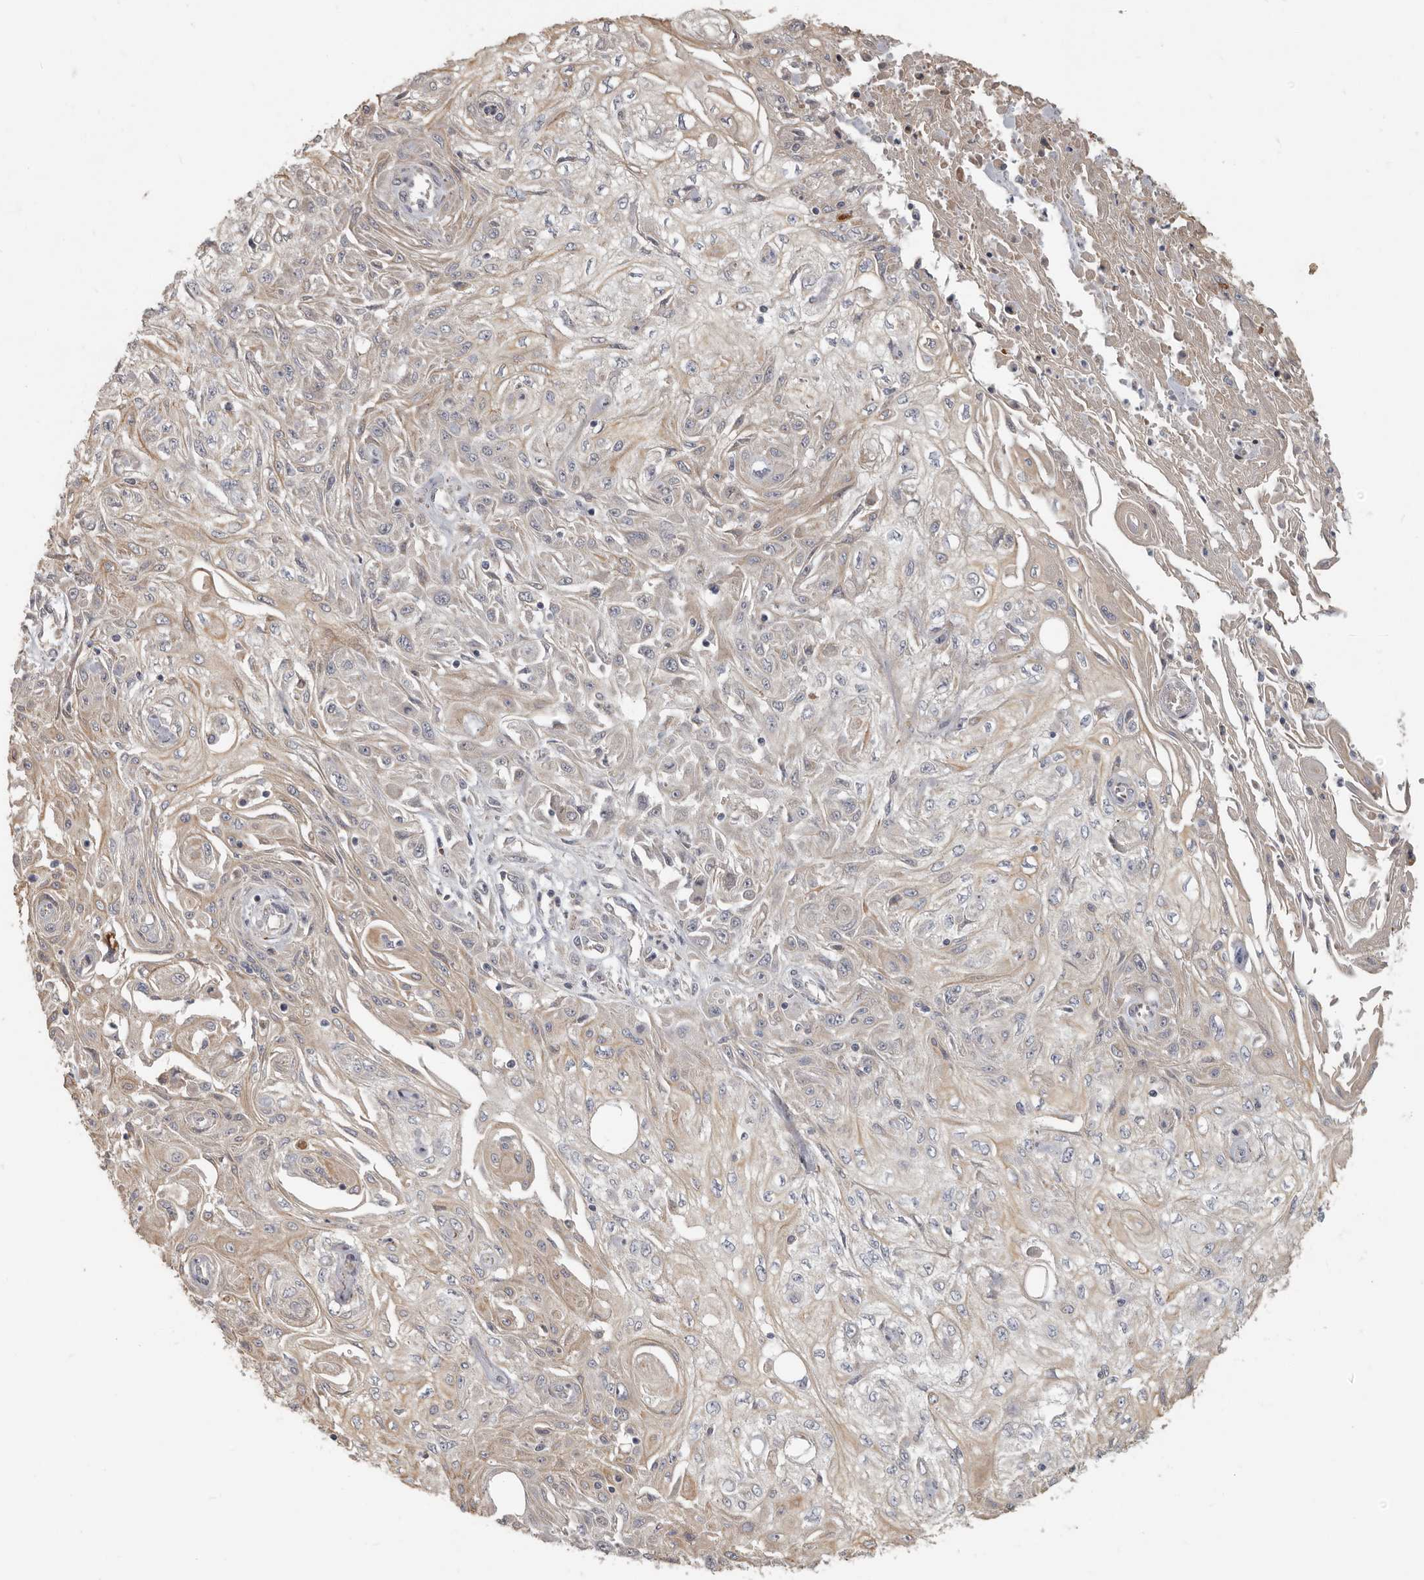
{"staining": {"intensity": "weak", "quantity": "<25%", "location": "cytoplasmic/membranous"}, "tissue": "skin cancer", "cell_type": "Tumor cells", "image_type": "cancer", "snomed": [{"axis": "morphology", "description": "Squamous cell carcinoma, NOS"}, {"axis": "morphology", "description": "Squamous cell carcinoma, metastatic, NOS"}, {"axis": "topography", "description": "Skin"}, {"axis": "topography", "description": "Lymph node"}], "caption": "Histopathology image shows no protein expression in tumor cells of skin squamous cell carcinoma tissue.", "gene": "UNK", "patient": {"sex": "male", "age": 75}}